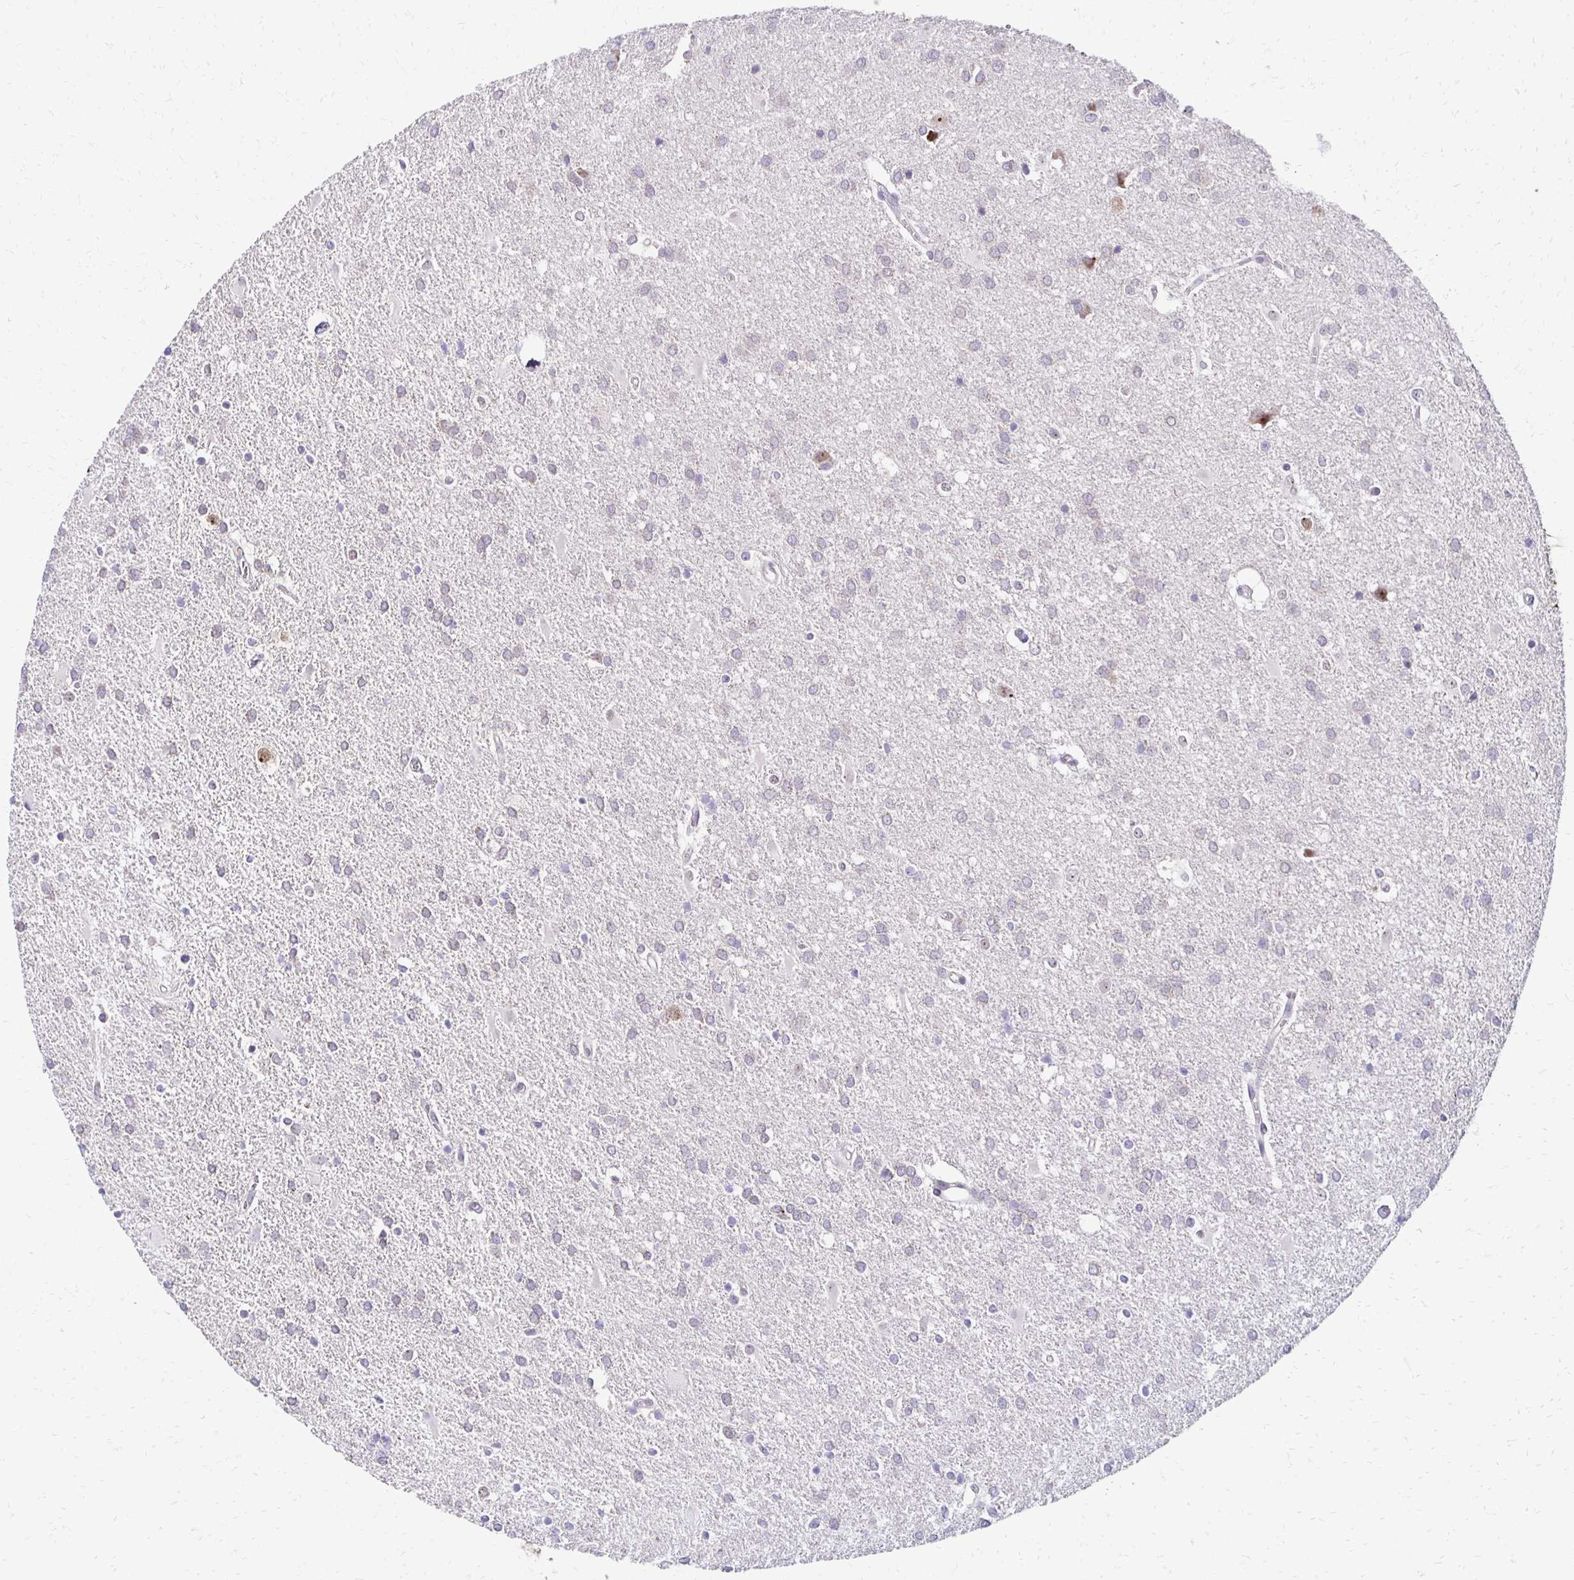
{"staining": {"intensity": "negative", "quantity": "none", "location": "none"}, "tissue": "glioma", "cell_type": "Tumor cells", "image_type": "cancer", "snomed": [{"axis": "morphology", "description": "Glioma, malignant, Low grade"}, {"axis": "topography", "description": "Brain"}], "caption": "Human low-grade glioma (malignant) stained for a protein using IHC reveals no staining in tumor cells.", "gene": "C1QTNF2", "patient": {"sex": "male", "age": 66}}